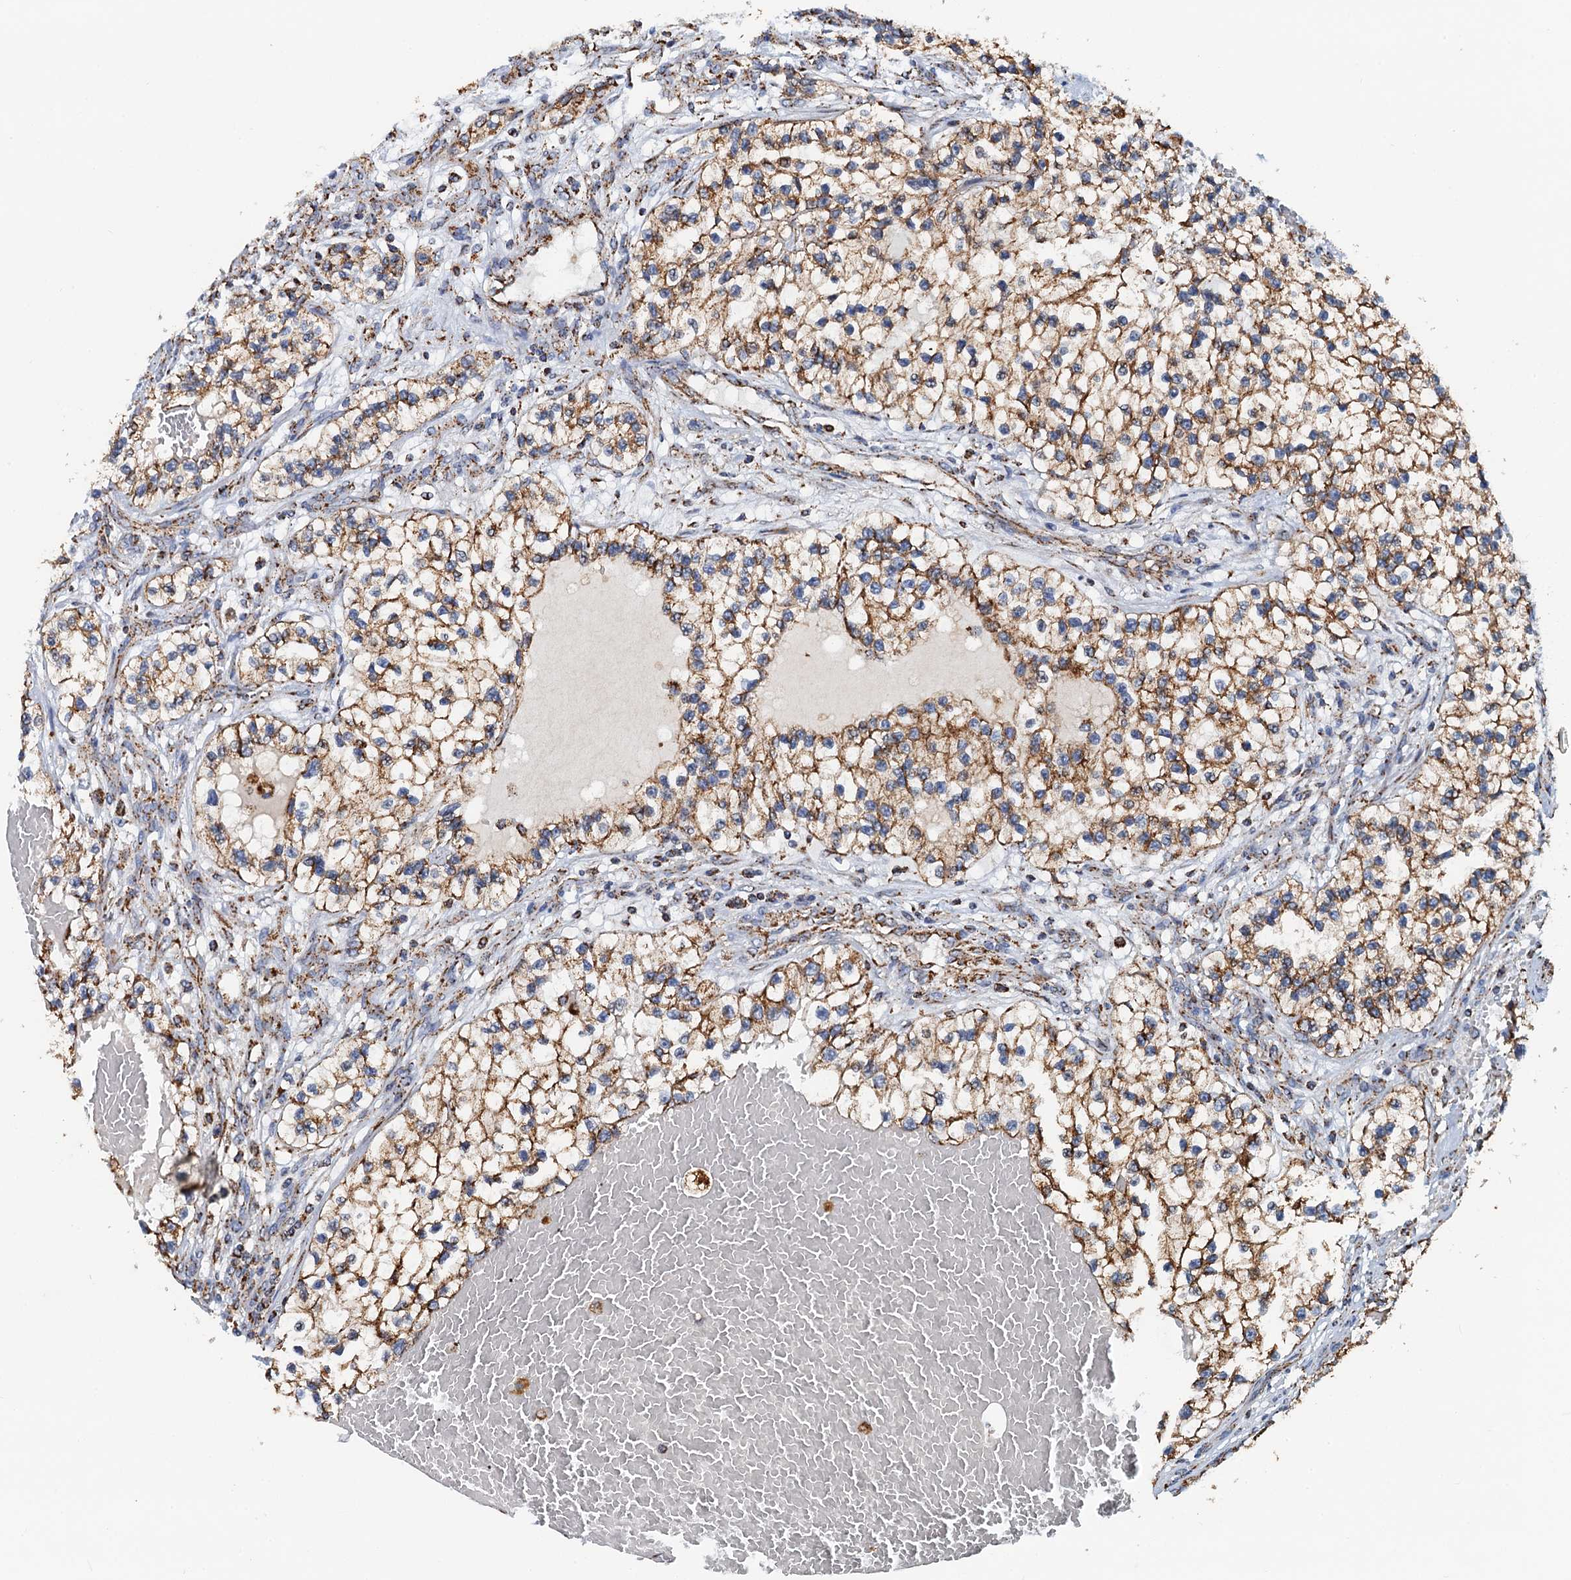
{"staining": {"intensity": "moderate", "quantity": ">75%", "location": "cytoplasmic/membranous"}, "tissue": "renal cancer", "cell_type": "Tumor cells", "image_type": "cancer", "snomed": [{"axis": "morphology", "description": "Adenocarcinoma, NOS"}, {"axis": "topography", "description": "Kidney"}], "caption": "Immunohistochemistry (IHC) (DAB) staining of human renal cancer exhibits moderate cytoplasmic/membranous protein positivity in about >75% of tumor cells.", "gene": "AAGAB", "patient": {"sex": "female", "age": 57}}